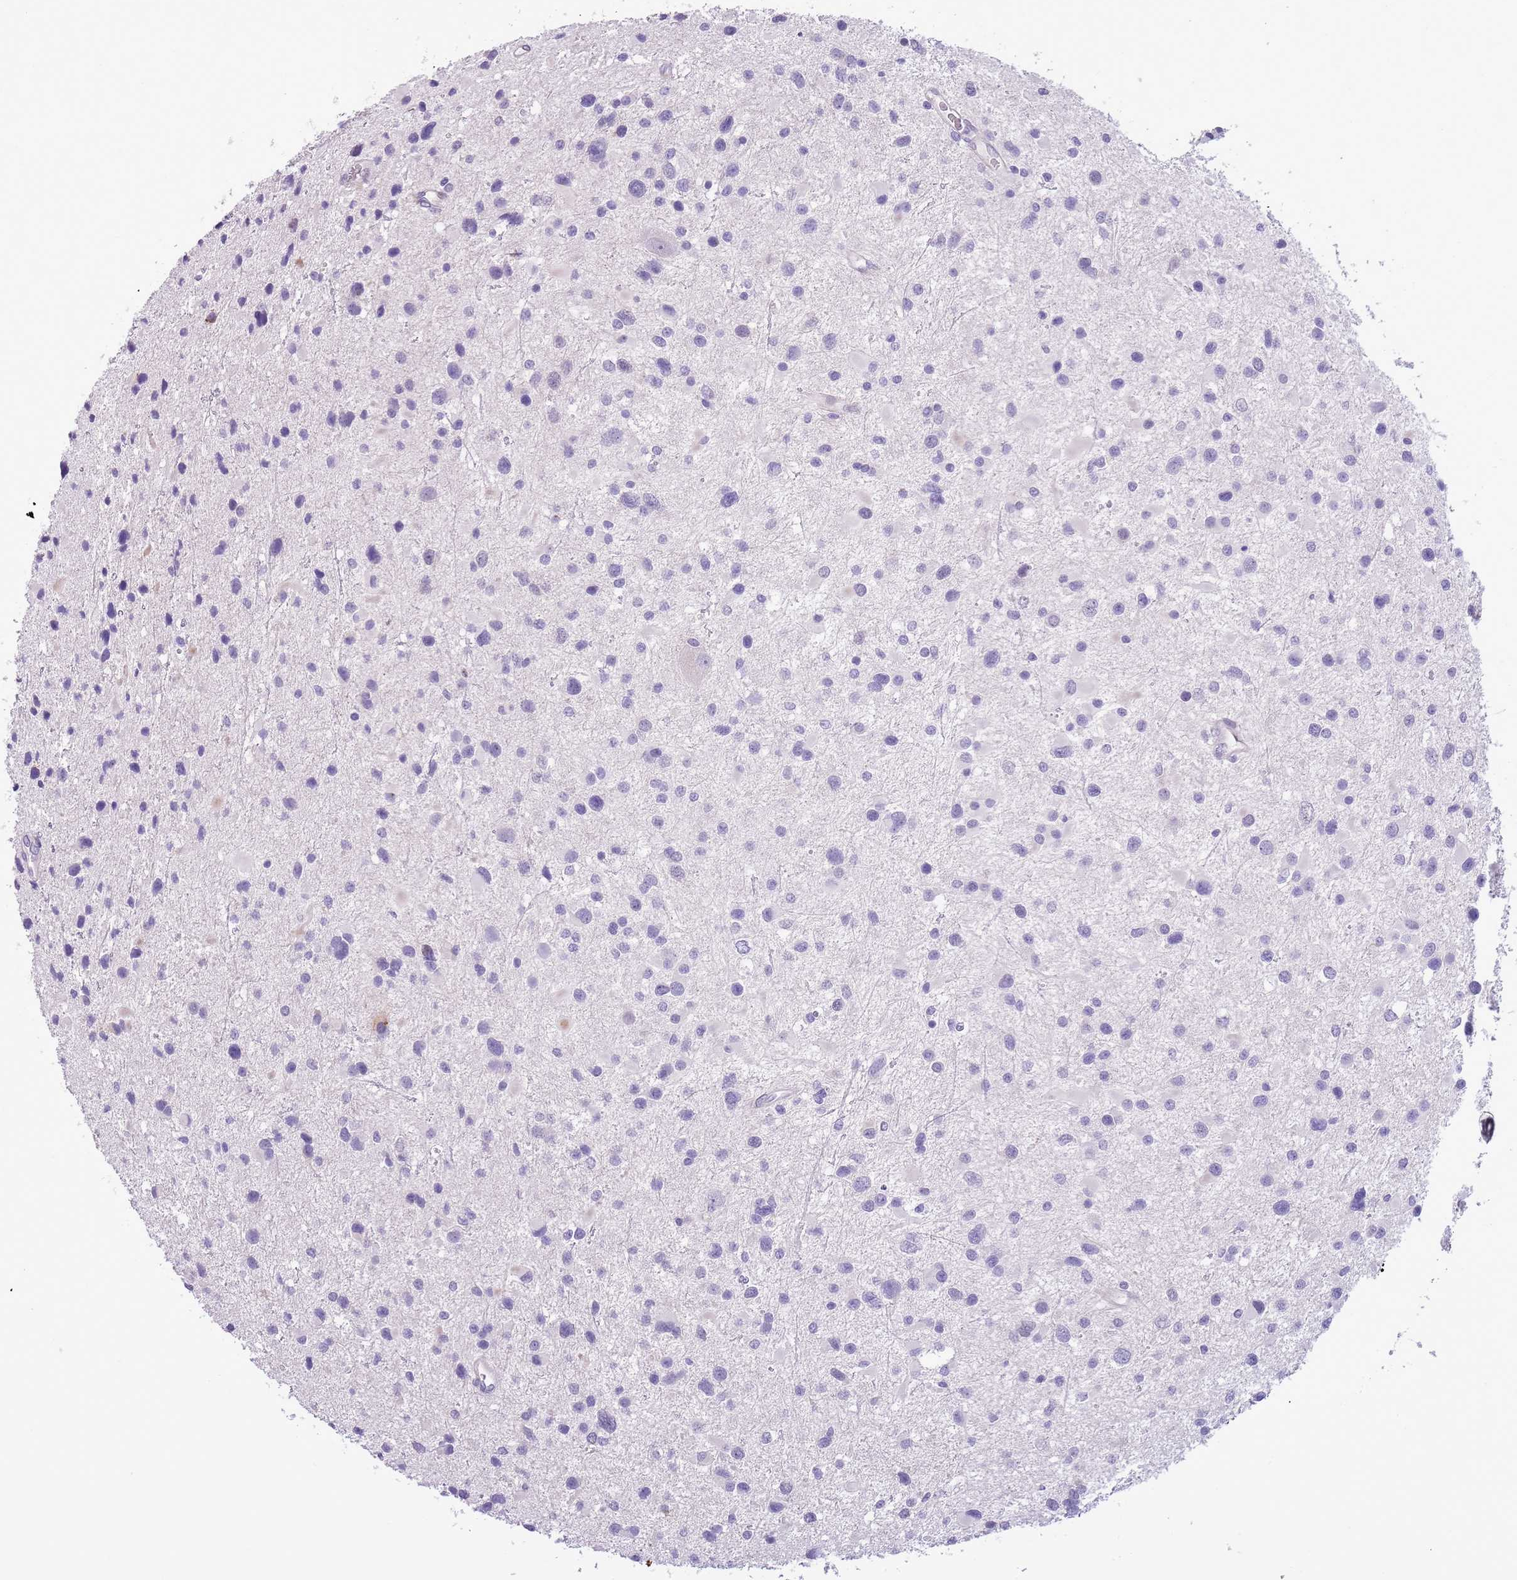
{"staining": {"intensity": "negative", "quantity": "none", "location": "none"}, "tissue": "glioma", "cell_type": "Tumor cells", "image_type": "cancer", "snomed": [{"axis": "morphology", "description": "Glioma, malignant, Low grade"}, {"axis": "topography", "description": "Brain"}], "caption": "Malignant glioma (low-grade) was stained to show a protein in brown. There is no significant positivity in tumor cells.", "gene": "MRPL32", "patient": {"sex": "female", "age": 32}}